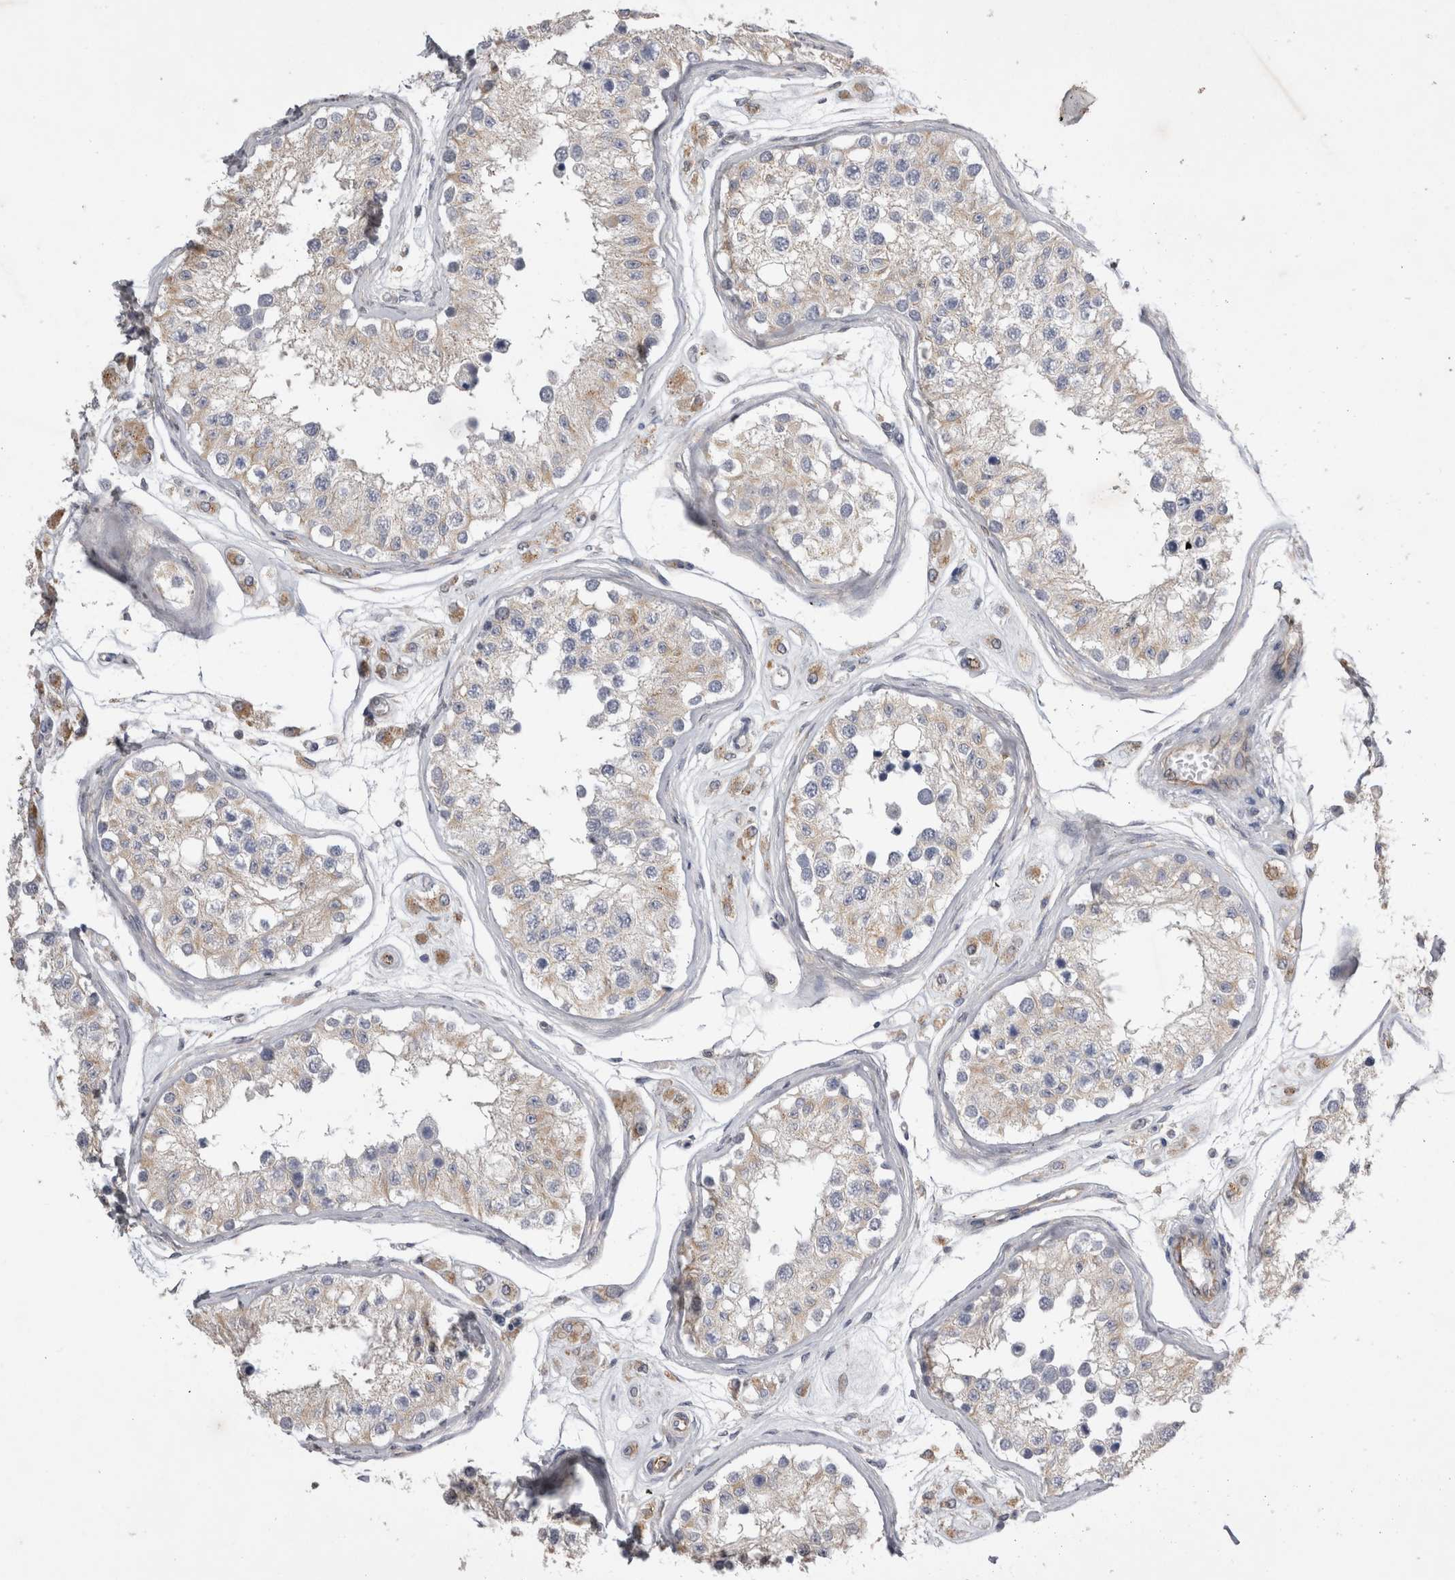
{"staining": {"intensity": "weak", "quantity": "<25%", "location": "cytoplasmic/membranous"}, "tissue": "testis", "cell_type": "Cells in seminiferous ducts", "image_type": "normal", "snomed": [{"axis": "morphology", "description": "Normal tissue, NOS"}, {"axis": "morphology", "description": "Adenocarcinoma, metastatic, NOS"}, {"axis": "topography", "description": "Testis"}], "caption": "Immunohistochemical staining of benign human testis shows no significant staining in cells in seminiferous ducts. (DAB (3,3'-diaminobenzidine) immunohistochemistry with hematoxylin counter stain).", "gene": "STRADB", "patient": {"sex": "male", "age": 26}}